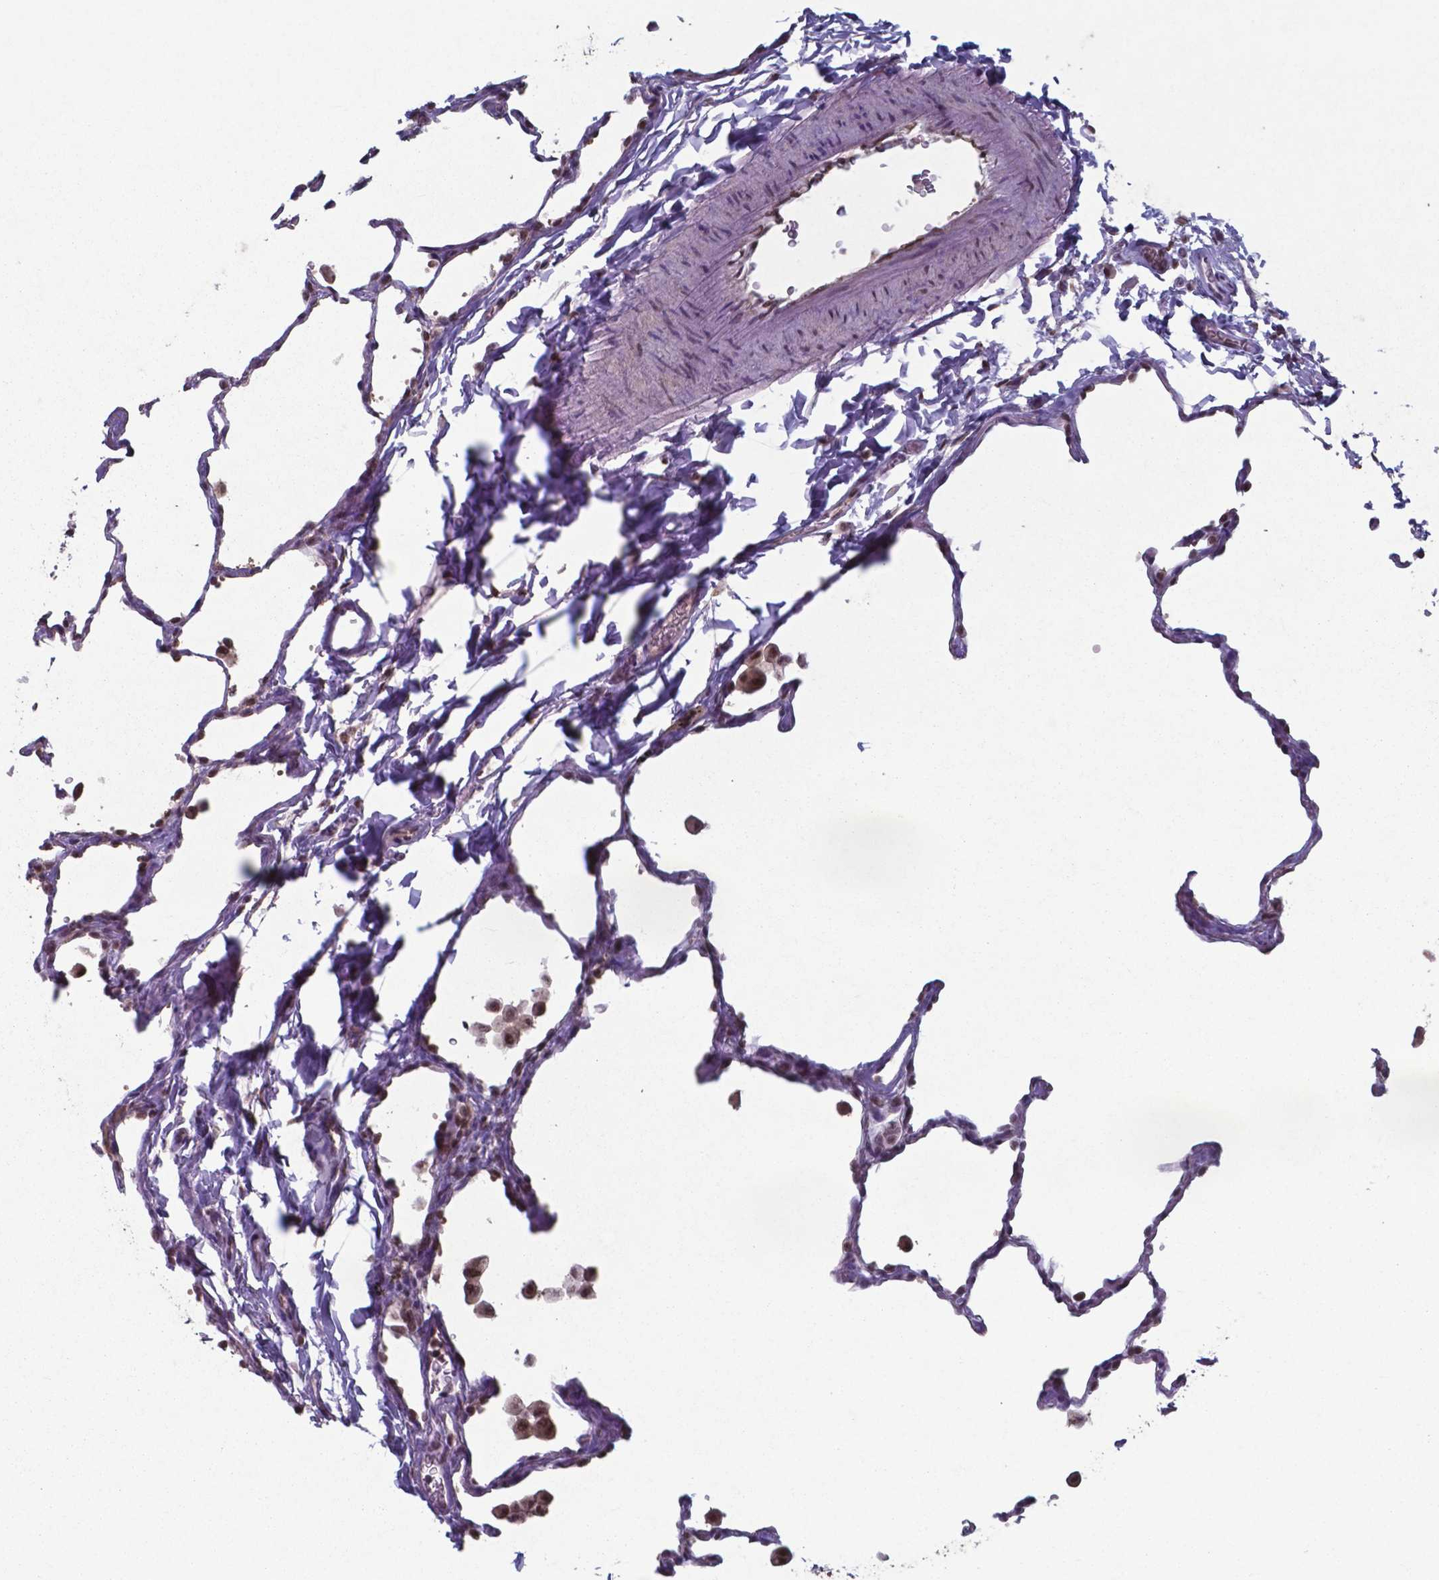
{"staining": {"intensity": "moderate", "quantity": "25%-75%", "location": "nuclear"}, "tissue": "lung", "cell_type": "Alveolar cells", "image_type": "normal", "snomed": [{"axis": "morphology", "description": "Normal tissue, NOS"}, {"axis": "topography", "description": "Lung"}], "caption": "Approximately 25%-75% of alveolar cells in normal human lung display moderate nuclear protein expression as visualized by brown immunohistochemical staining.", "gene": "UBA1", "patient": {"sex": "female", "age": 47}}